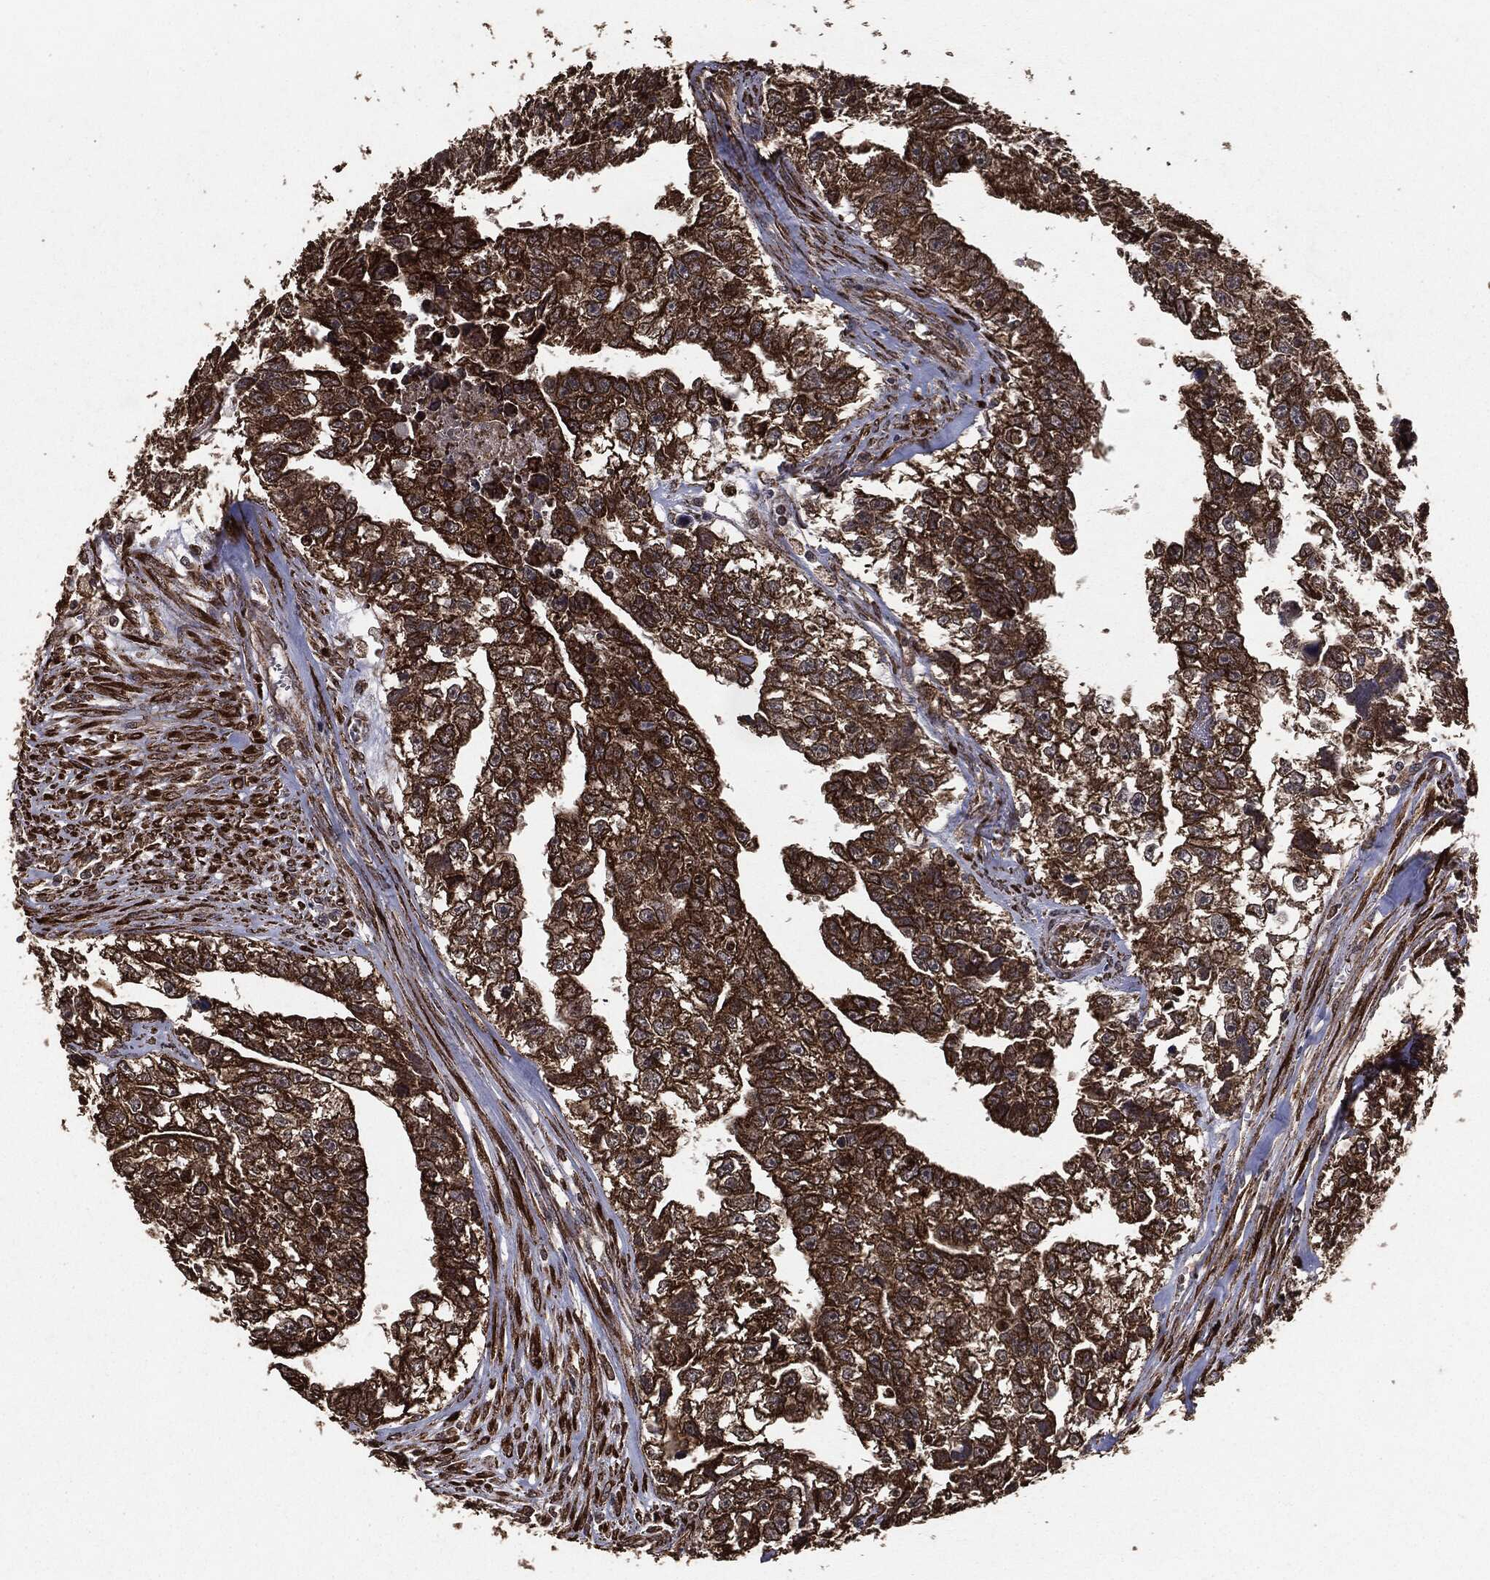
{"staining": {"intensity": "strong", "quantity": ">75%", "location": "cytoplasmic/membranous"}, "tissue": "testis cancer", "cell_type": "Tumor cells", "image_type": "cancer", "snomed": [{"axis": "morphology", "description": "Carcinoma, Embryonal, NOS"}, {"axis": "morphology", "description": "Teratoma, malignant, NOS"}, {"axis": "topography", "description": "Testis"}], "caption": "The image reveals staining of testis cancer (teratoma (malignant)), revealing strong cytoplasmic/membranous protein positivity (brown color) within tumor cells. The staining is performed using DAB (3,3'-diaminobenzidine) brown chromogen to label protein expression. The nuclei are counter-stained blue using hematoxylin.", "gene": "MTOR", "patient": {"sex": "male", "age": 44}}